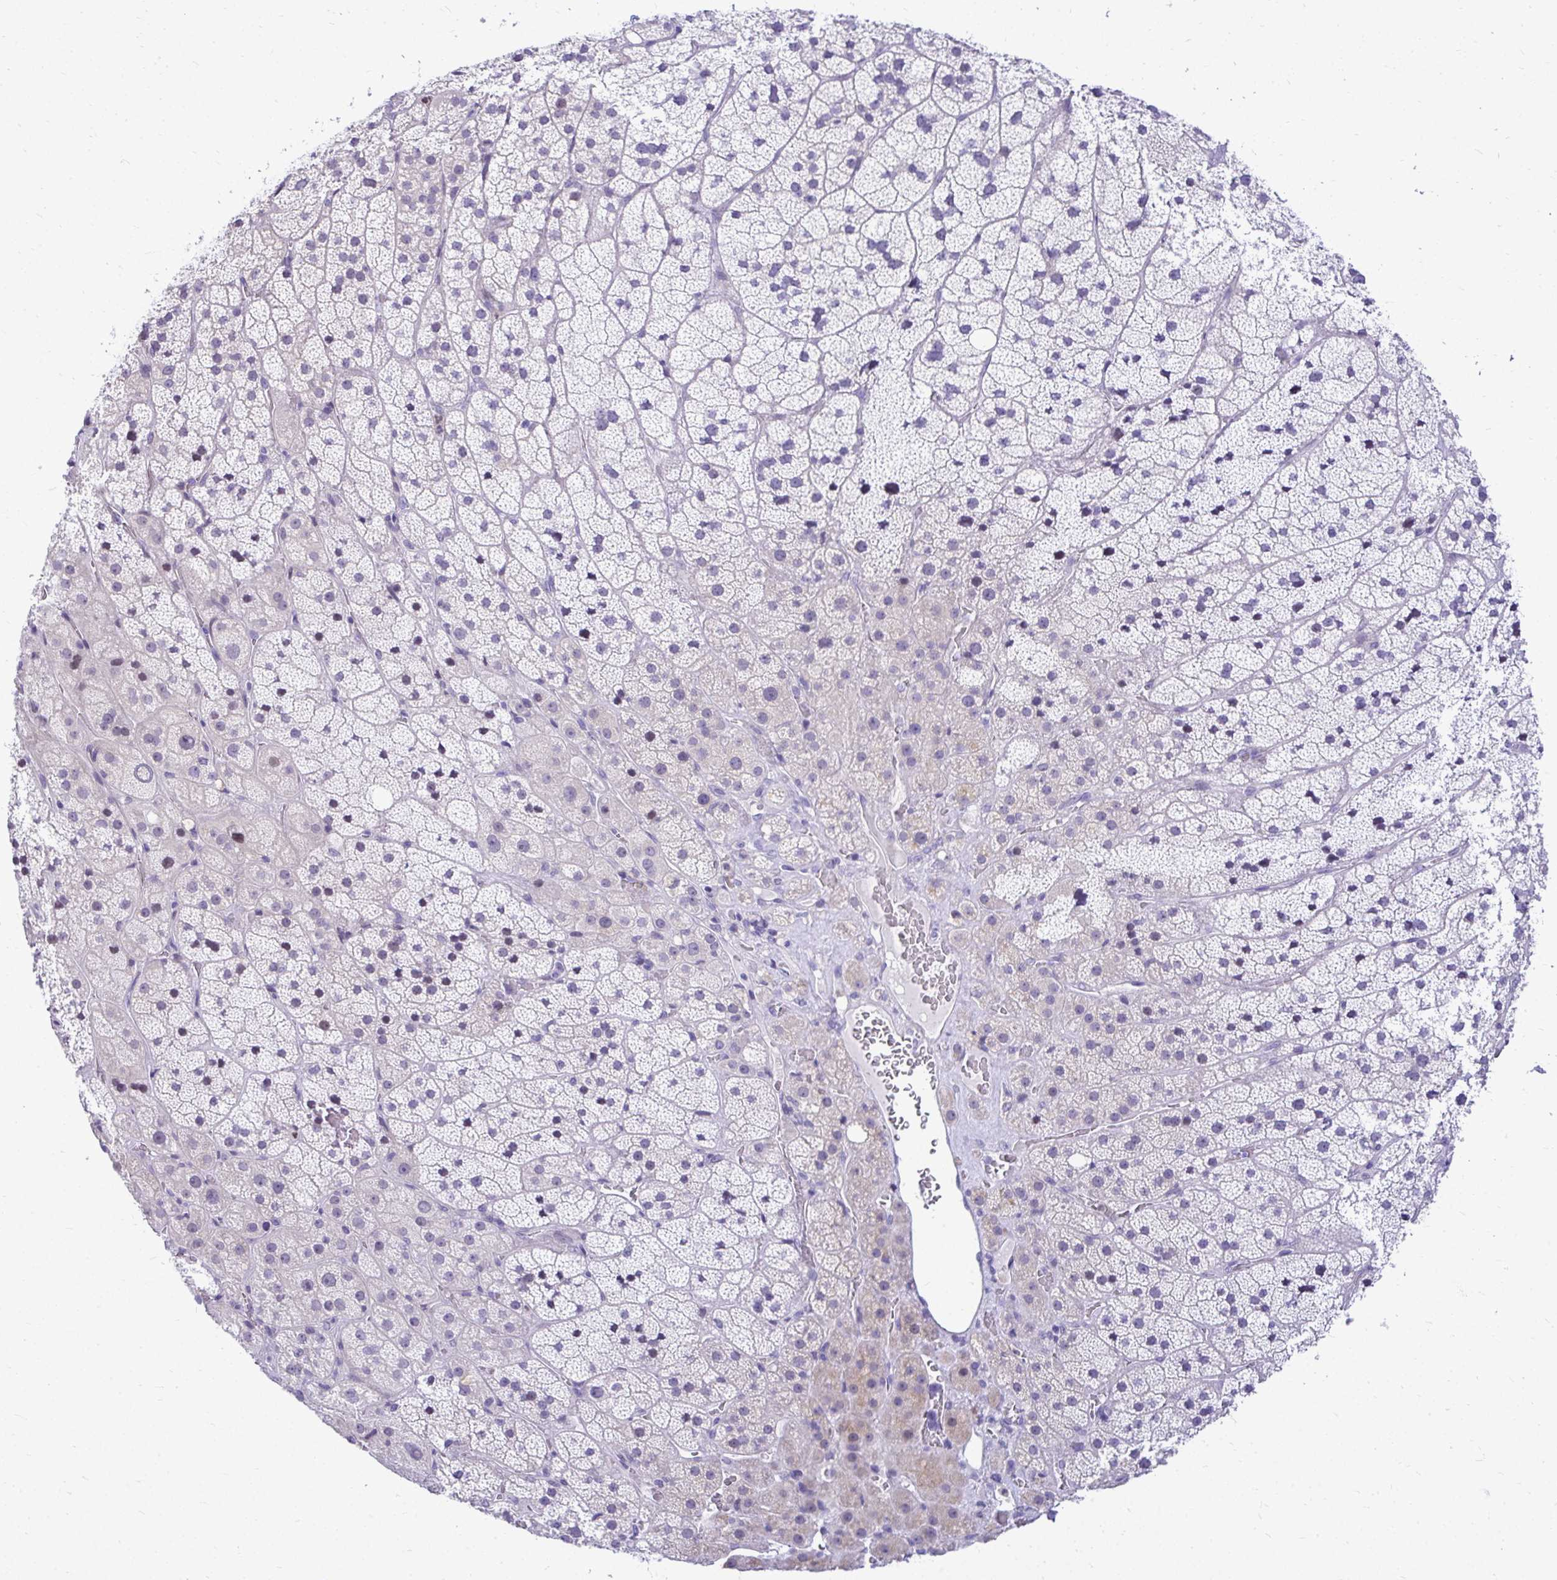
{"staining": {"intensity": "negative", "quantity": "none", "location": "none"}, "tissue": "adrenal gland", "cell_type": "Glandular cells", "image_type": "normal", "snomed": [{"axis": "morphology", "description": "Normal tissue, NOS"}, {"axis": "topography", "description": "Adrenal gland"}], "caption": "Unremarkable adrenal gland was stained to show a protein in brown. There is no significant positivity in glandular cells. (Stains: DAB immunohistochemistry with hematoxylin counter stain, Microscopy: brightfield microscopy at high magnification).", "gene": "ZSWIM9", "patient": {"sex": "male", "age": 57}}